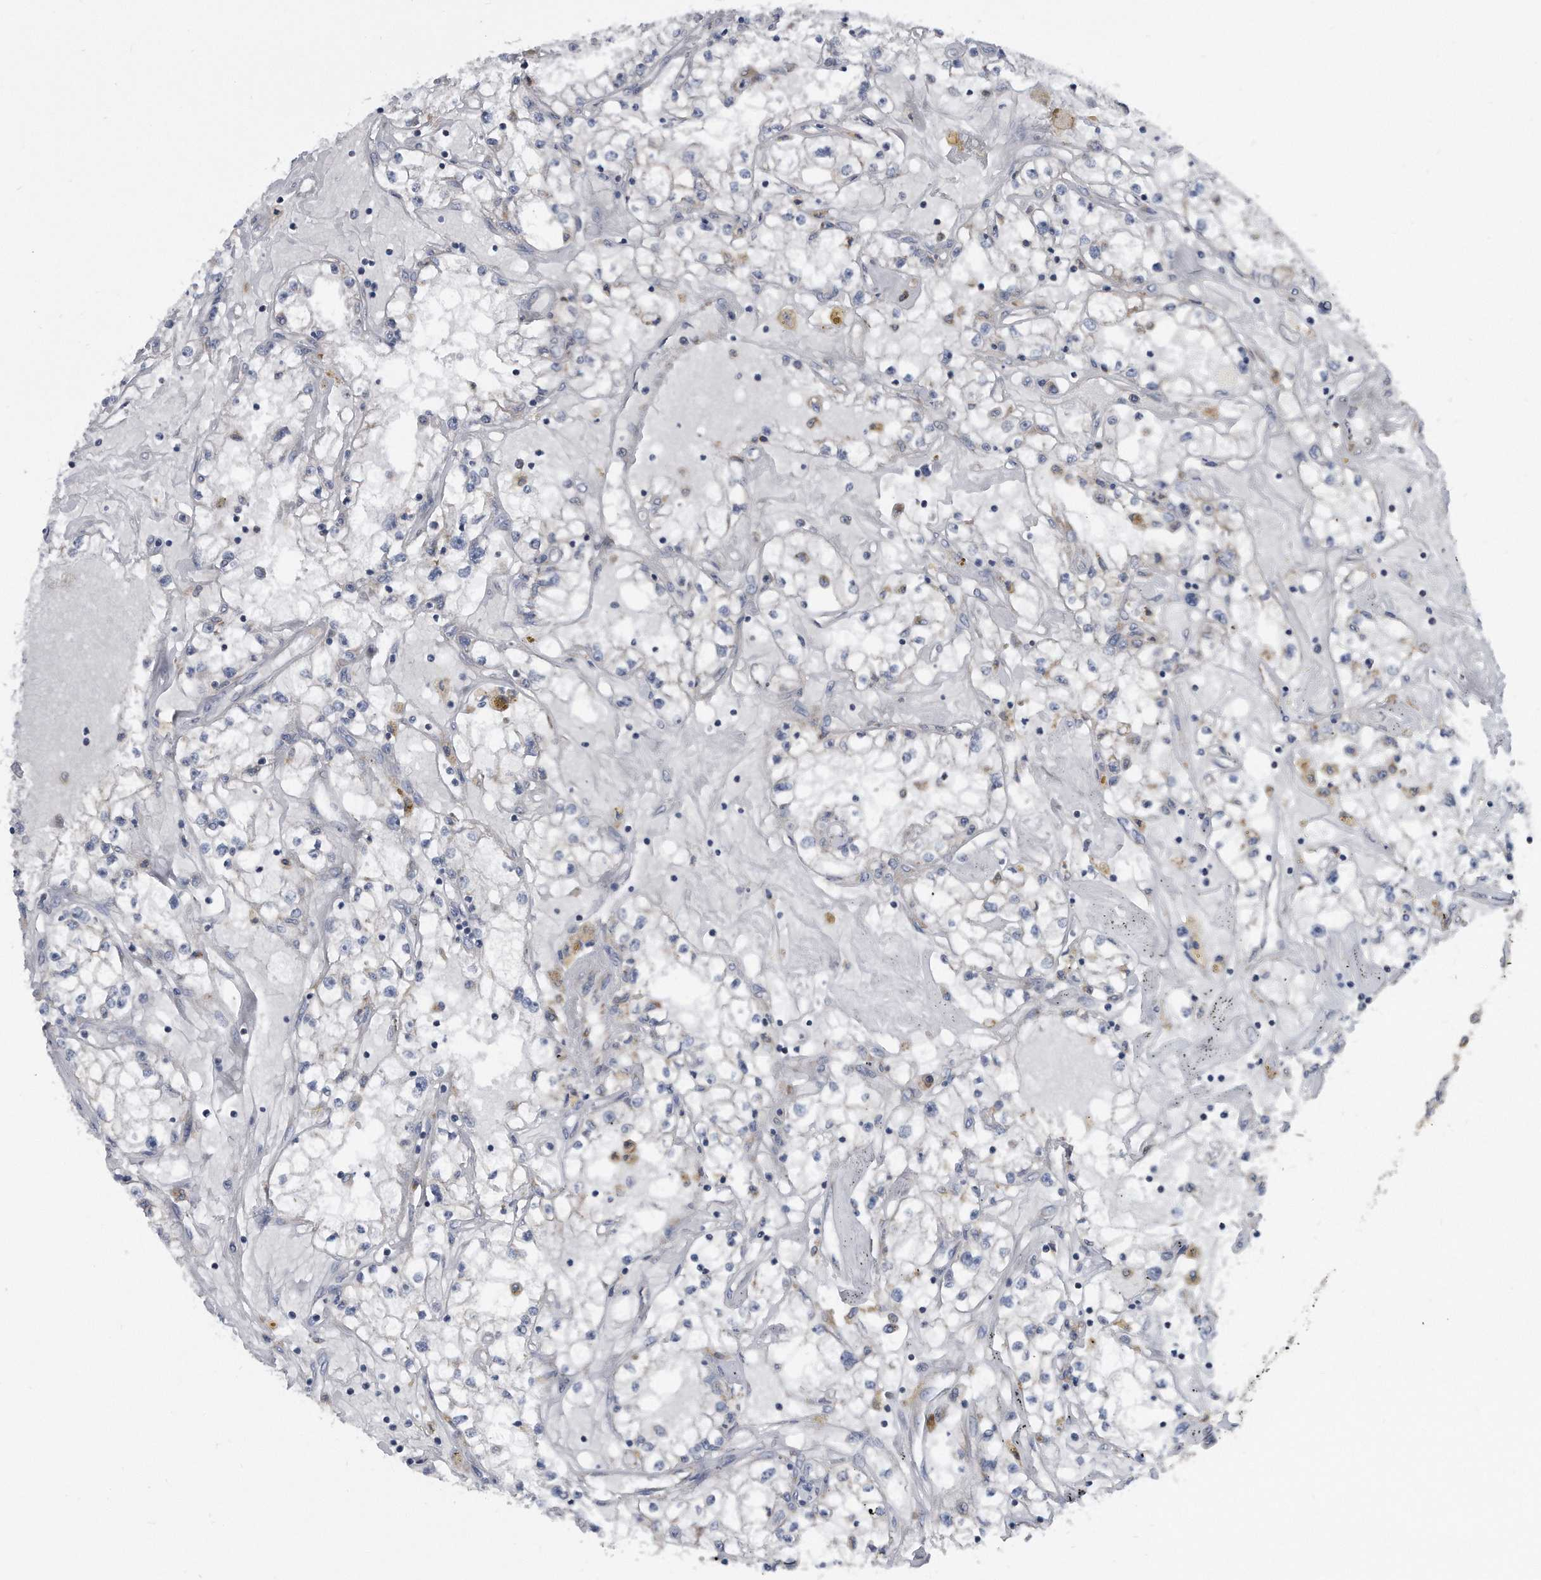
{"staining": {"intensity": "negative", "quantity": "none", "location": "none"}, "tissue": "renal cancer", "cell_type": "Tumor cells", "image_type": "cancer", "snomed": [{"axis": "morphology", "description": "Adenocarcinoma, NOS"}, {"axis": "topography", "description": "Kidney"}], "caption": "The histopathology image exhibits no significant positivity in tumor cells of renal cancer.", "gene": "CCDC47", "patient": {"sex": "male", "age": 56}}